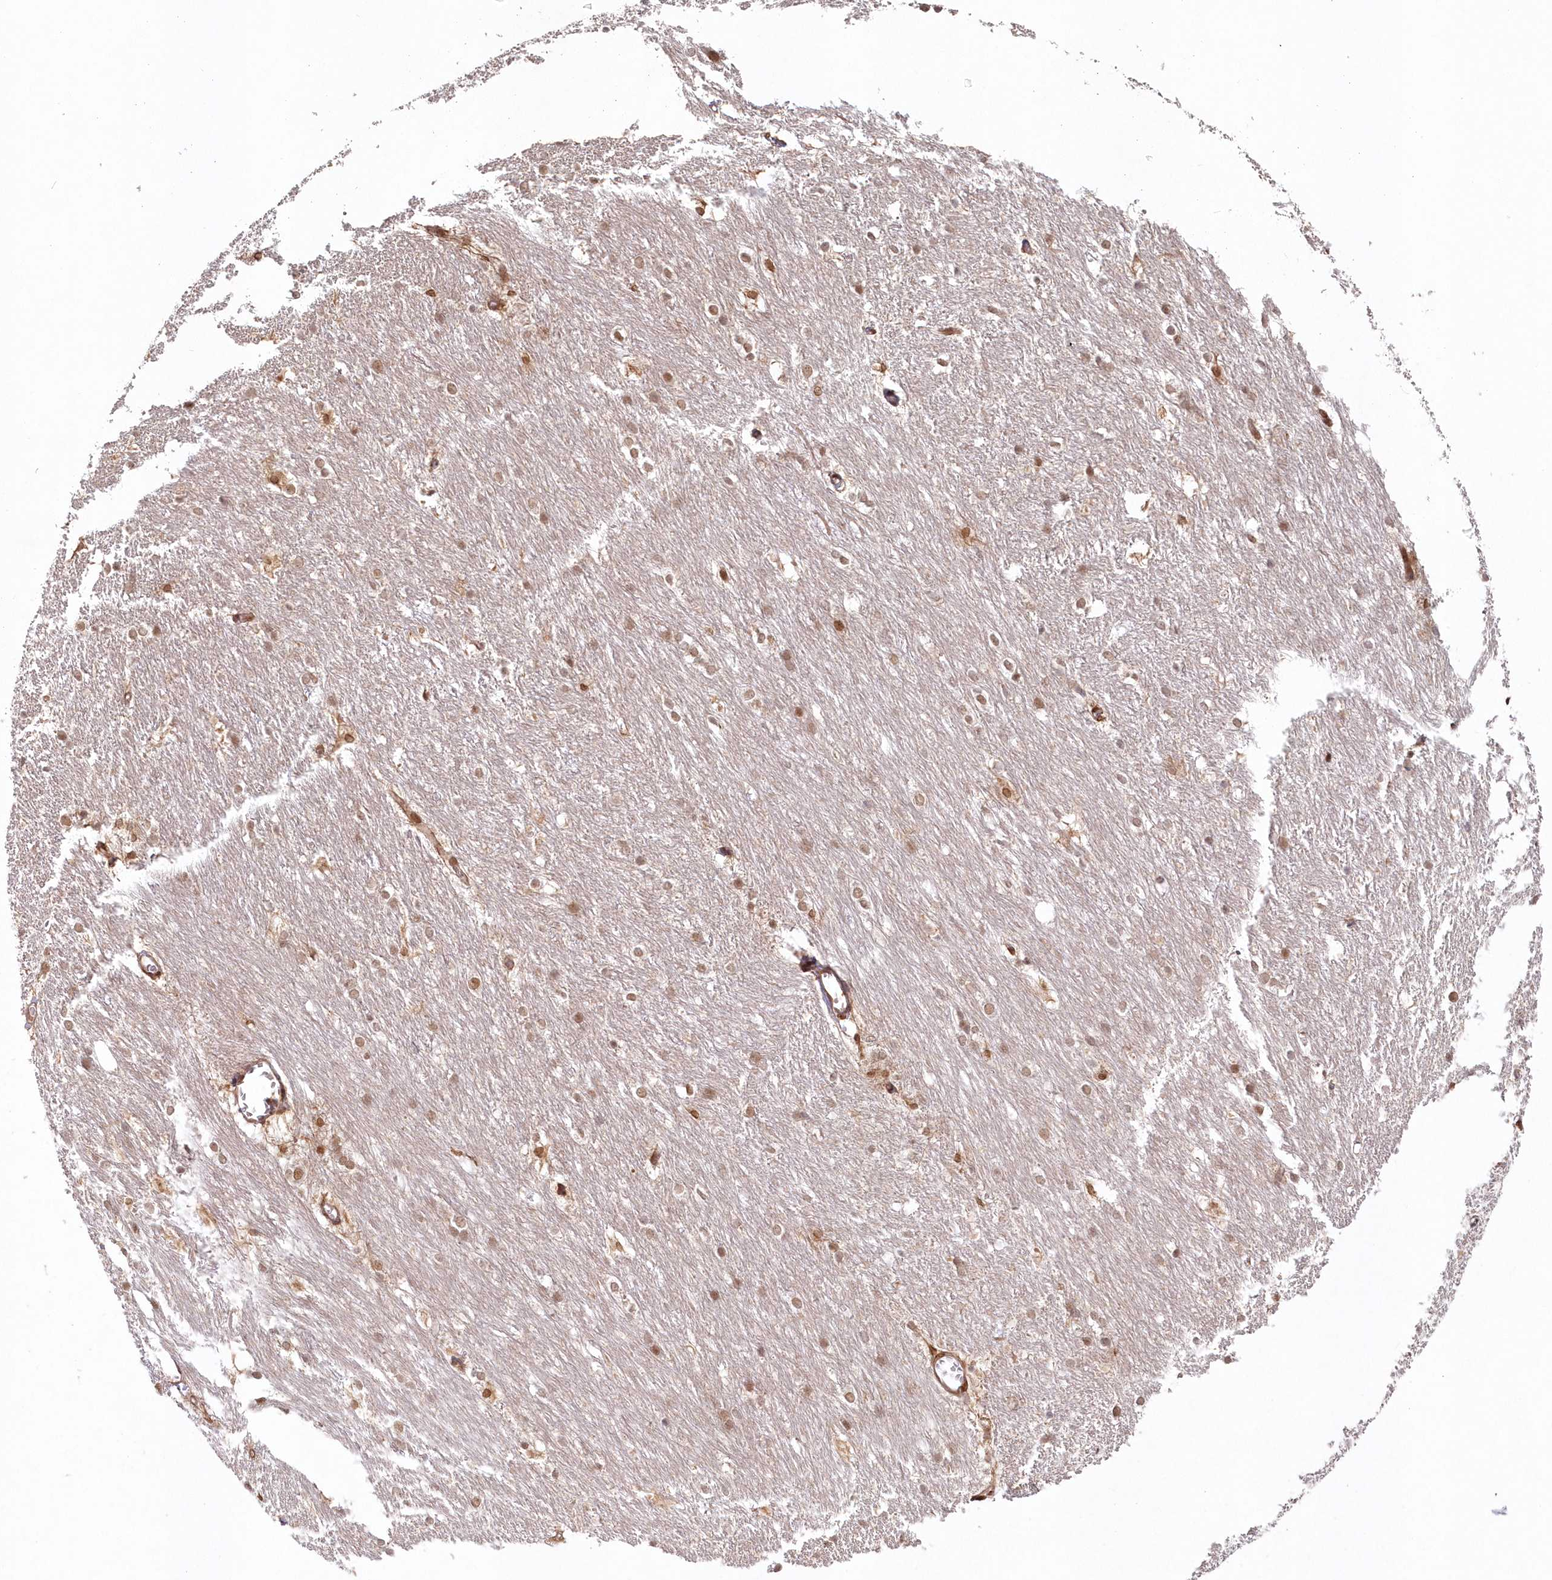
{"staining": {"intensity": "moderate", "quantity": ">75%", "location": "nuclear"}, "tissue": "caudate", "cell_type": "Glial cells", "image_type": "normal", "snomed": [{"axis": "morphology", "description": "Normal tissue, NOS"}, {"axis": "topography", "description": "Lateral ventricle wall"}], "caption": "DAB (3,3'-diaminobenzidine) immunohistochemical staining of normal human caudate shows moderate nuclear protein positivity in approximately >75% of glial cells.", "gene": "TOGARAM2", "patient": {"sex": "female", "age": 19}}